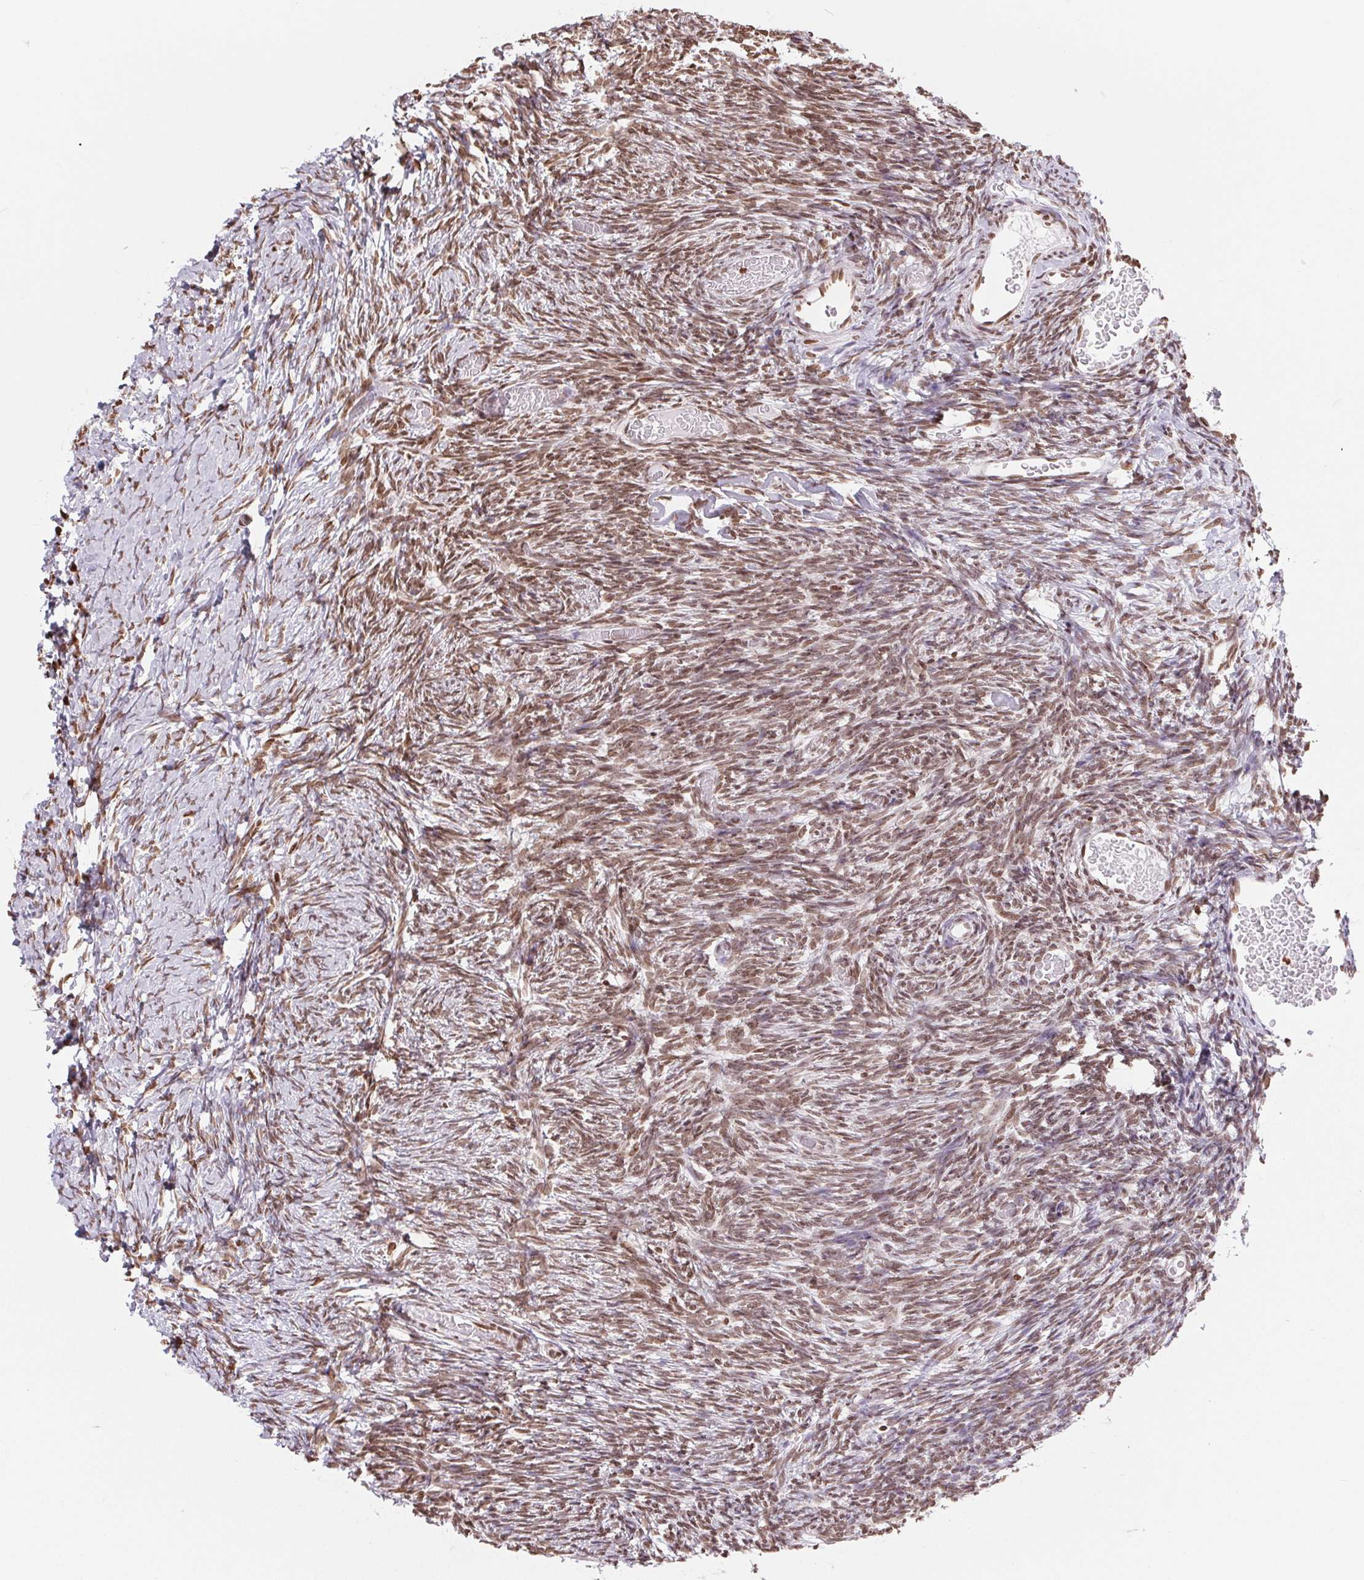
{"staining": {"intensity": "moderate", "quantity": ">75%", "location": "nuclear"}, "tissue": "ovary", "cell_type": "Ovarian stroma cells", "image_type": "normal", "snomed": [{"axis": "morphology", "description": "Normal tissue, NOS"}, {"axis": "topography", "description": "Ovary"}], "caption": "A medium amount of moderate nuclear expression is present in approximately >75% of ovarian stroma cells in unremarkable ovary. Using DAB (3,3'-diaminobenzidine) (brown) and hematoxylin (blue) stains, captured at high magnification using brightfield microscopy.", "gene": "SMIM12", "patient": {"sex": "female", "age": 39}}